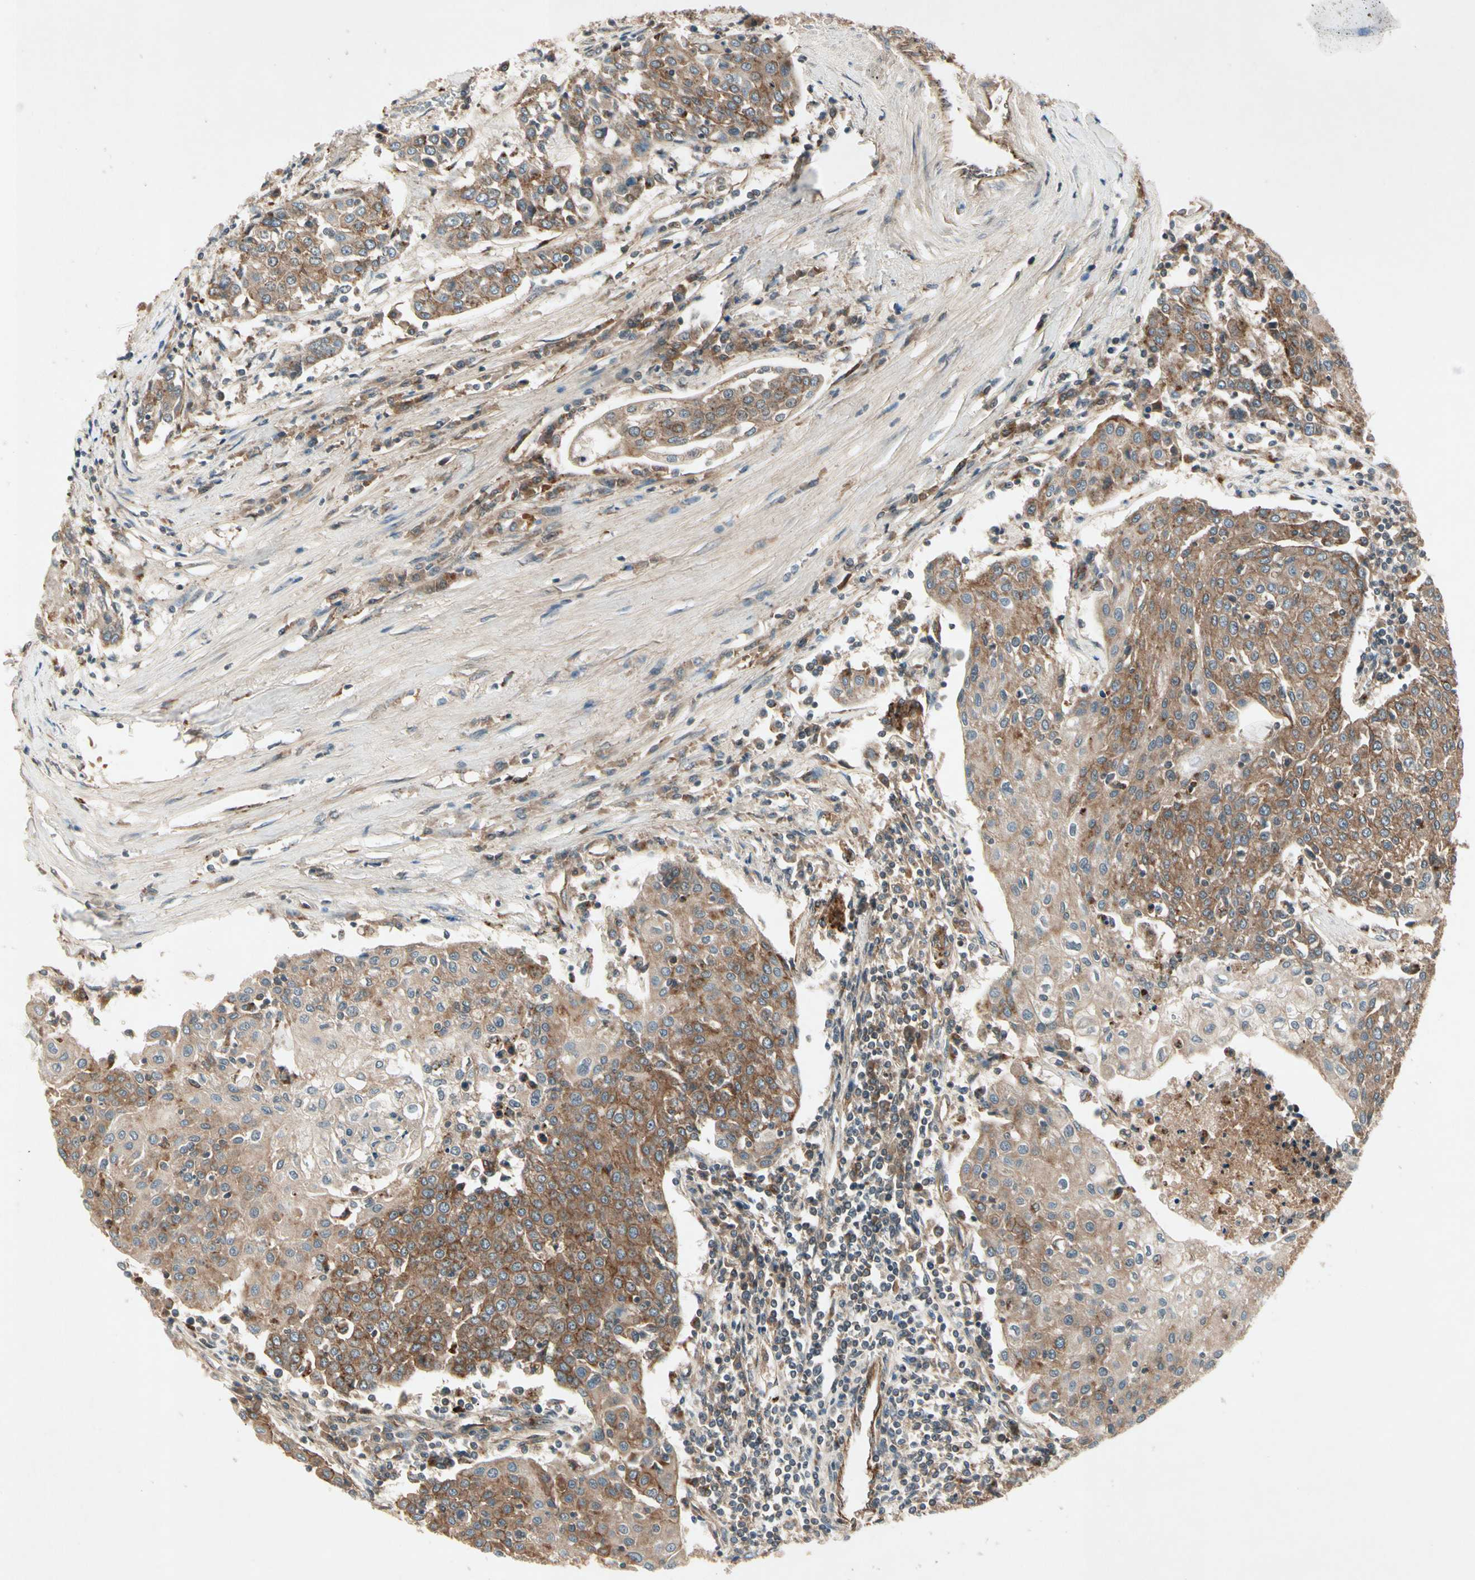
{"staining": {"intensity": "moderate", "quantity": ">75%", "location": "cytoplasmic/membranous"}, "tissue": "urothelial cancer", "cell_type": "Tumor cells", "image_type": "cancer", "snomed": [{"axis": "morphology", "description": "Urothelial carcinoma, High grade"}, {"axis": "topography", "description": "Urinary bladder"}], "caption": "Brown immunohistochemical staining in human urothelial cancer reveals moderate cytoplasmic/membranous staining in about >75% of tumor cells.", "gene": "FLOT1", "patient": {"sex": "female", "age": 85}}